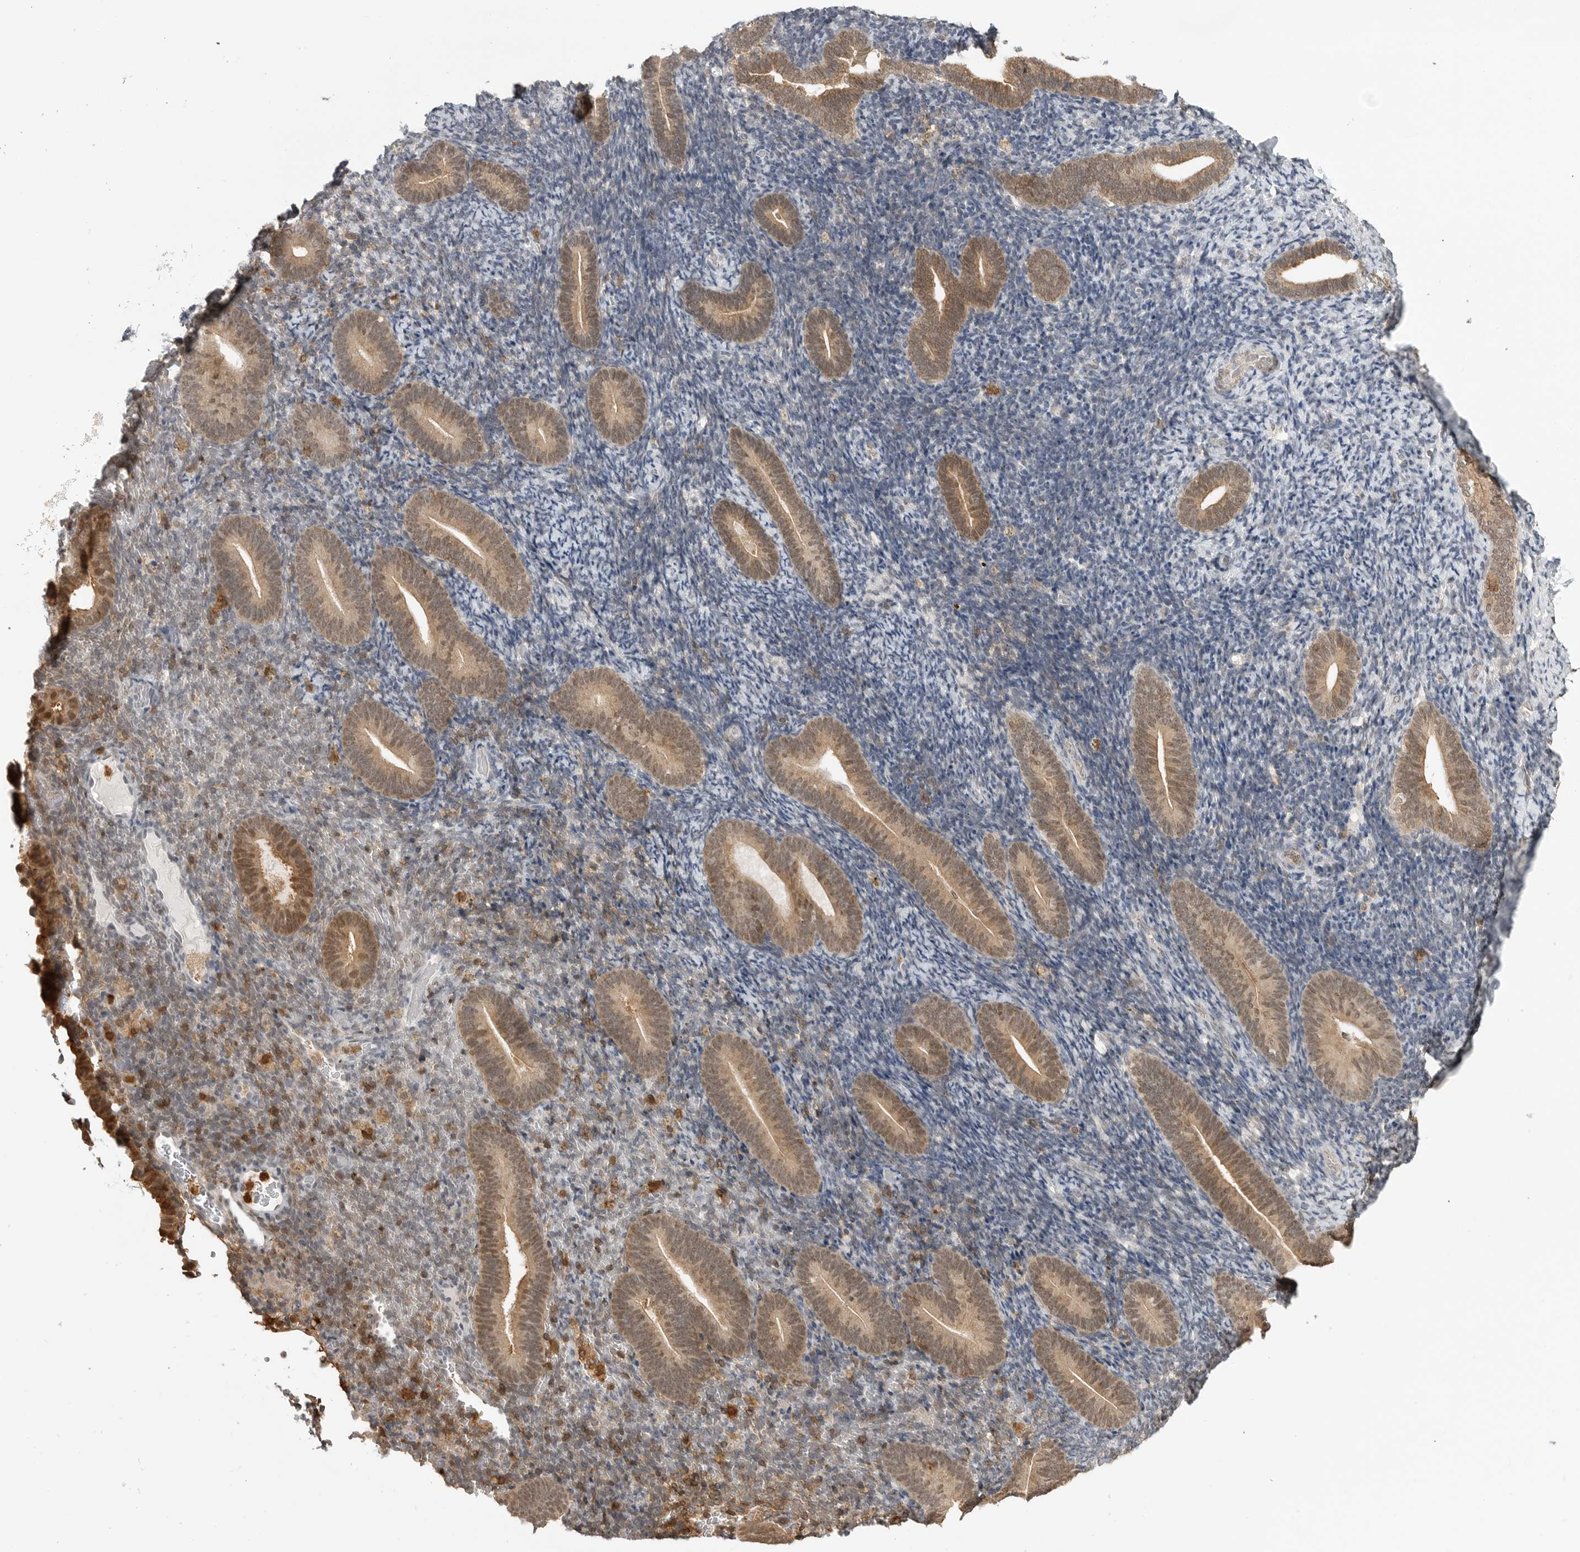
{"staining": {"intensity": "moderate", "quantity": "<25%", "location": "cytoplasmic/membranous"}, "tissue": "endometrium", "cell_type": "Cells in endometrial stroma", "image_type": "normal", "snomed": [{"axis": "morphology", "description": "Normal tissue, NOS"}, {"axis": "topography", "description": "Endometrium"}], "caption": "Immunohistochemistry (IHC) of normal human endometrium shows low levels of moderate cytoplasmic/membranous staining in approximately <25% of cells in endometrial stroma.", "gene": "ANXA11", "patient": {"sex": "female", "age": 51}}